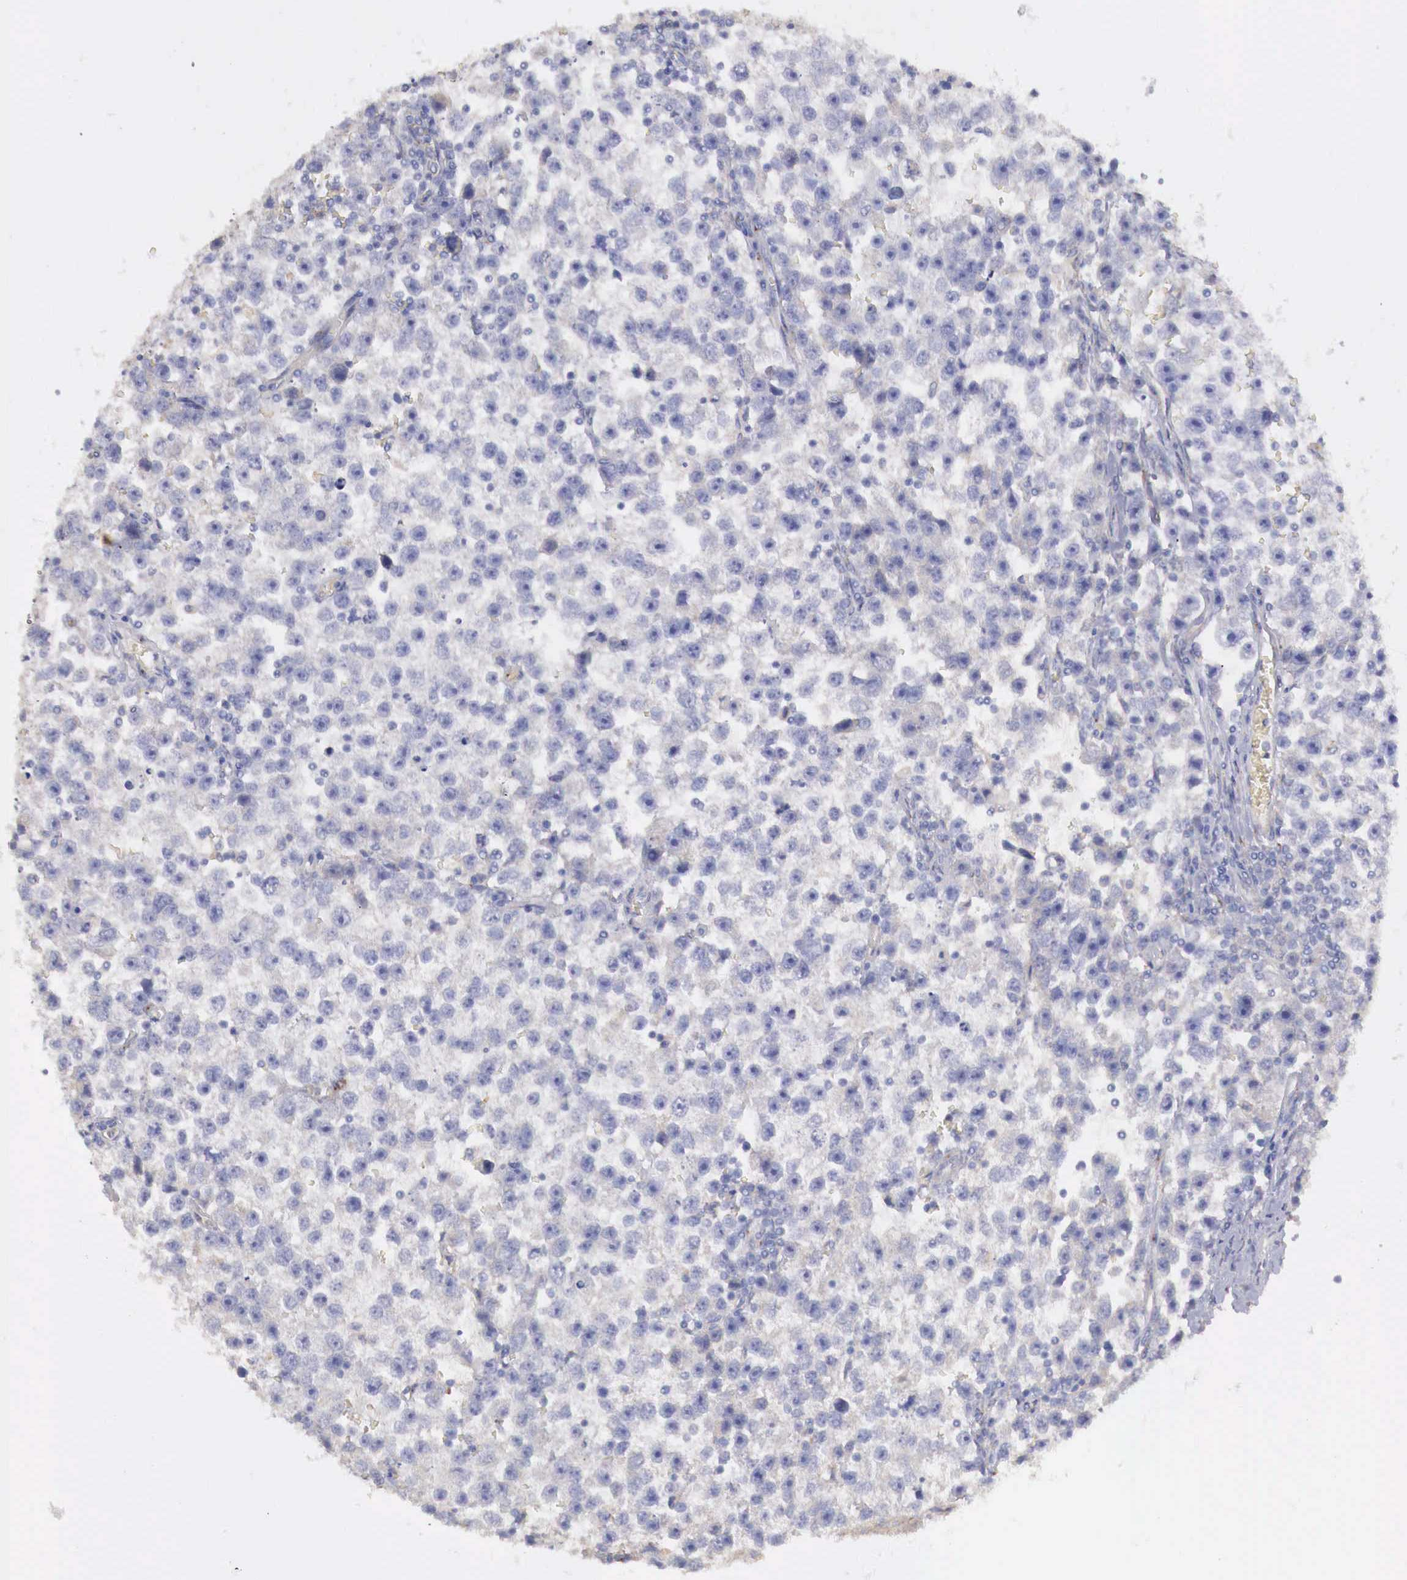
{"staining": {"intensity": "negative", "quantity": "none", "location": "none"}, "tissue": "testis cancer", "cell_type": "Tumor cells", "image_type": "cancer", "snomed": [{"axis": "morphology", "description": "Seminoma, NOS"}, {"axis": "topography", "description": "Testis"}], "caption": "Tumor cells are negative for protein expression in human testis cancer (seminoma).", "gene": "KLHDC7B", "patient": {"sex": "male", "age": 33}}